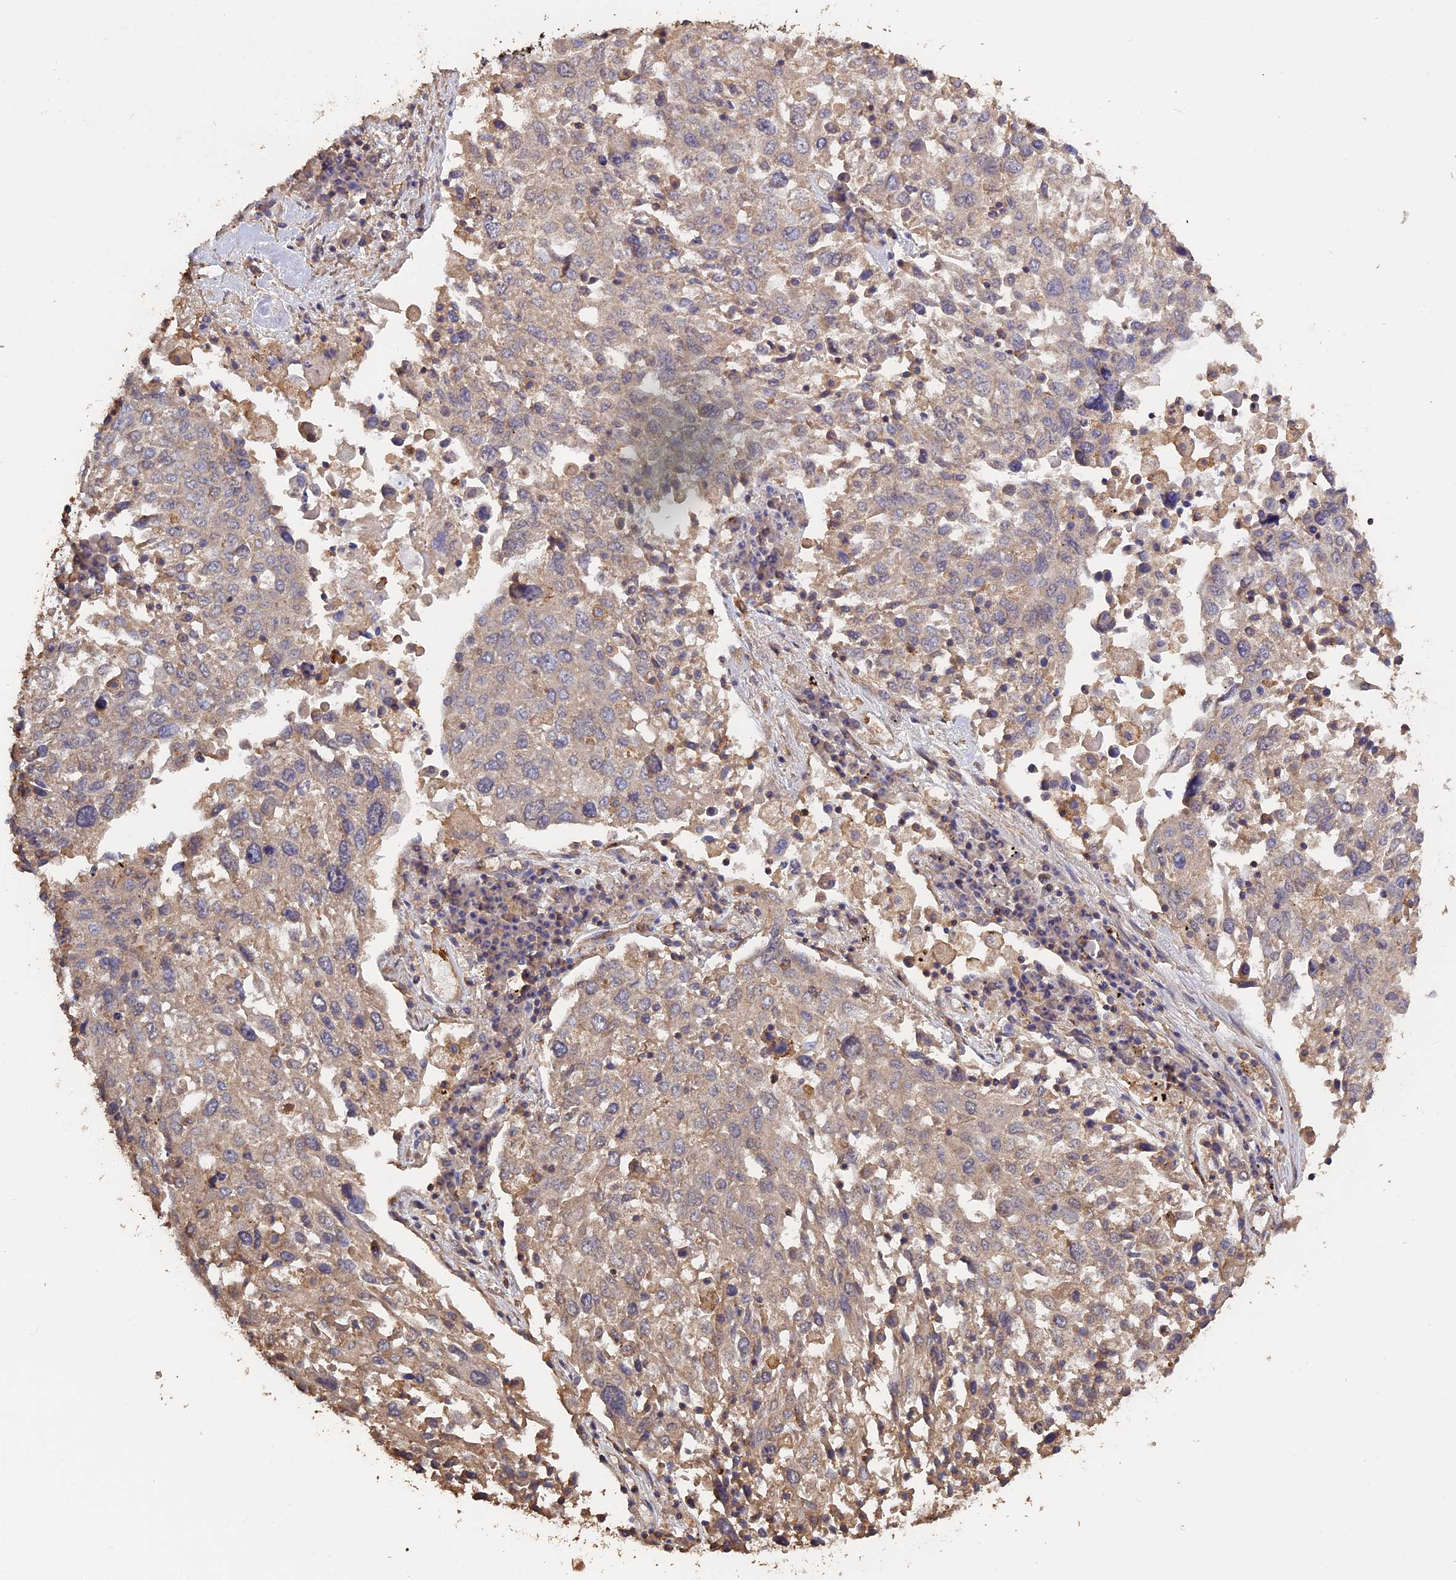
{"staining": {"intensity": "weak", "quantity": "<25%", "location": "cytoplasmic/membranous"}, "tissue": "lung cancer", "cell_type": "Tumor cells", "image_type": "cancer", "snomed": [{"axis": "morphology", "description": "Squamous cell carcinoma, NOS"}, {"axis": "topography", "description": "Lung"}], "caption": "High power microscopy image of an IHC micrograph of lung cancer, revealing no significant staining in tumor cells.", "gene": "PIGQ", "patient": {"sex": "male", "age": 65}}